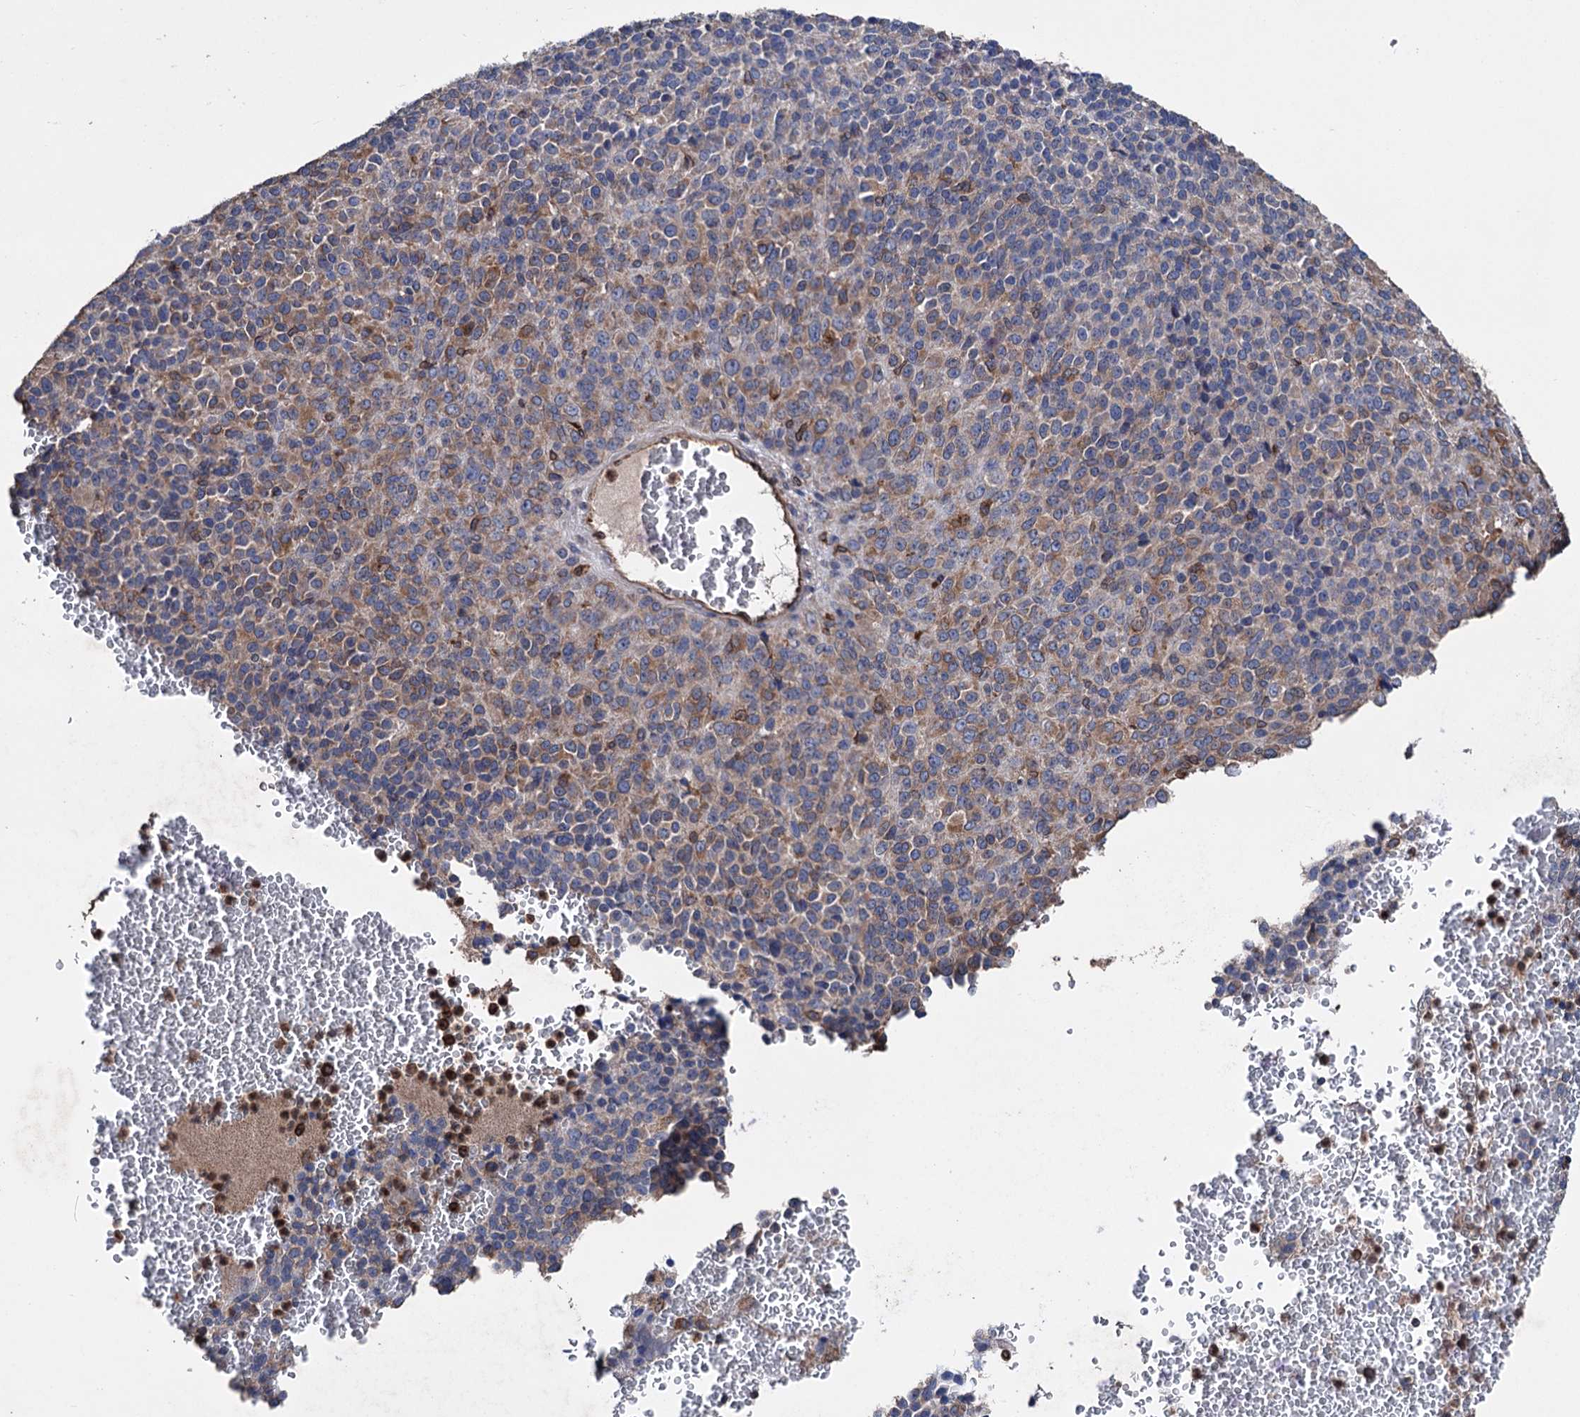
{"staining": {"intensity": "weak", "quantity": "<25%", "location": "cytoplasmic/membranous"}, "tissue": "melanoma", "cell_type": "Tumor cells", "image_type": "cancer", "snomed": [{"axis": "morphology", "description": "Malignant melanoma, Metastatic site"}, {"axis": "topography", "description": "Brain"}], "caption": "This is a histopathology image of immunohistochemistry (IHC) staining of melanoma, which shows no expression in tumor cells.", "gene": "STING1", "patient": {"sex": "female", "age": 56}}